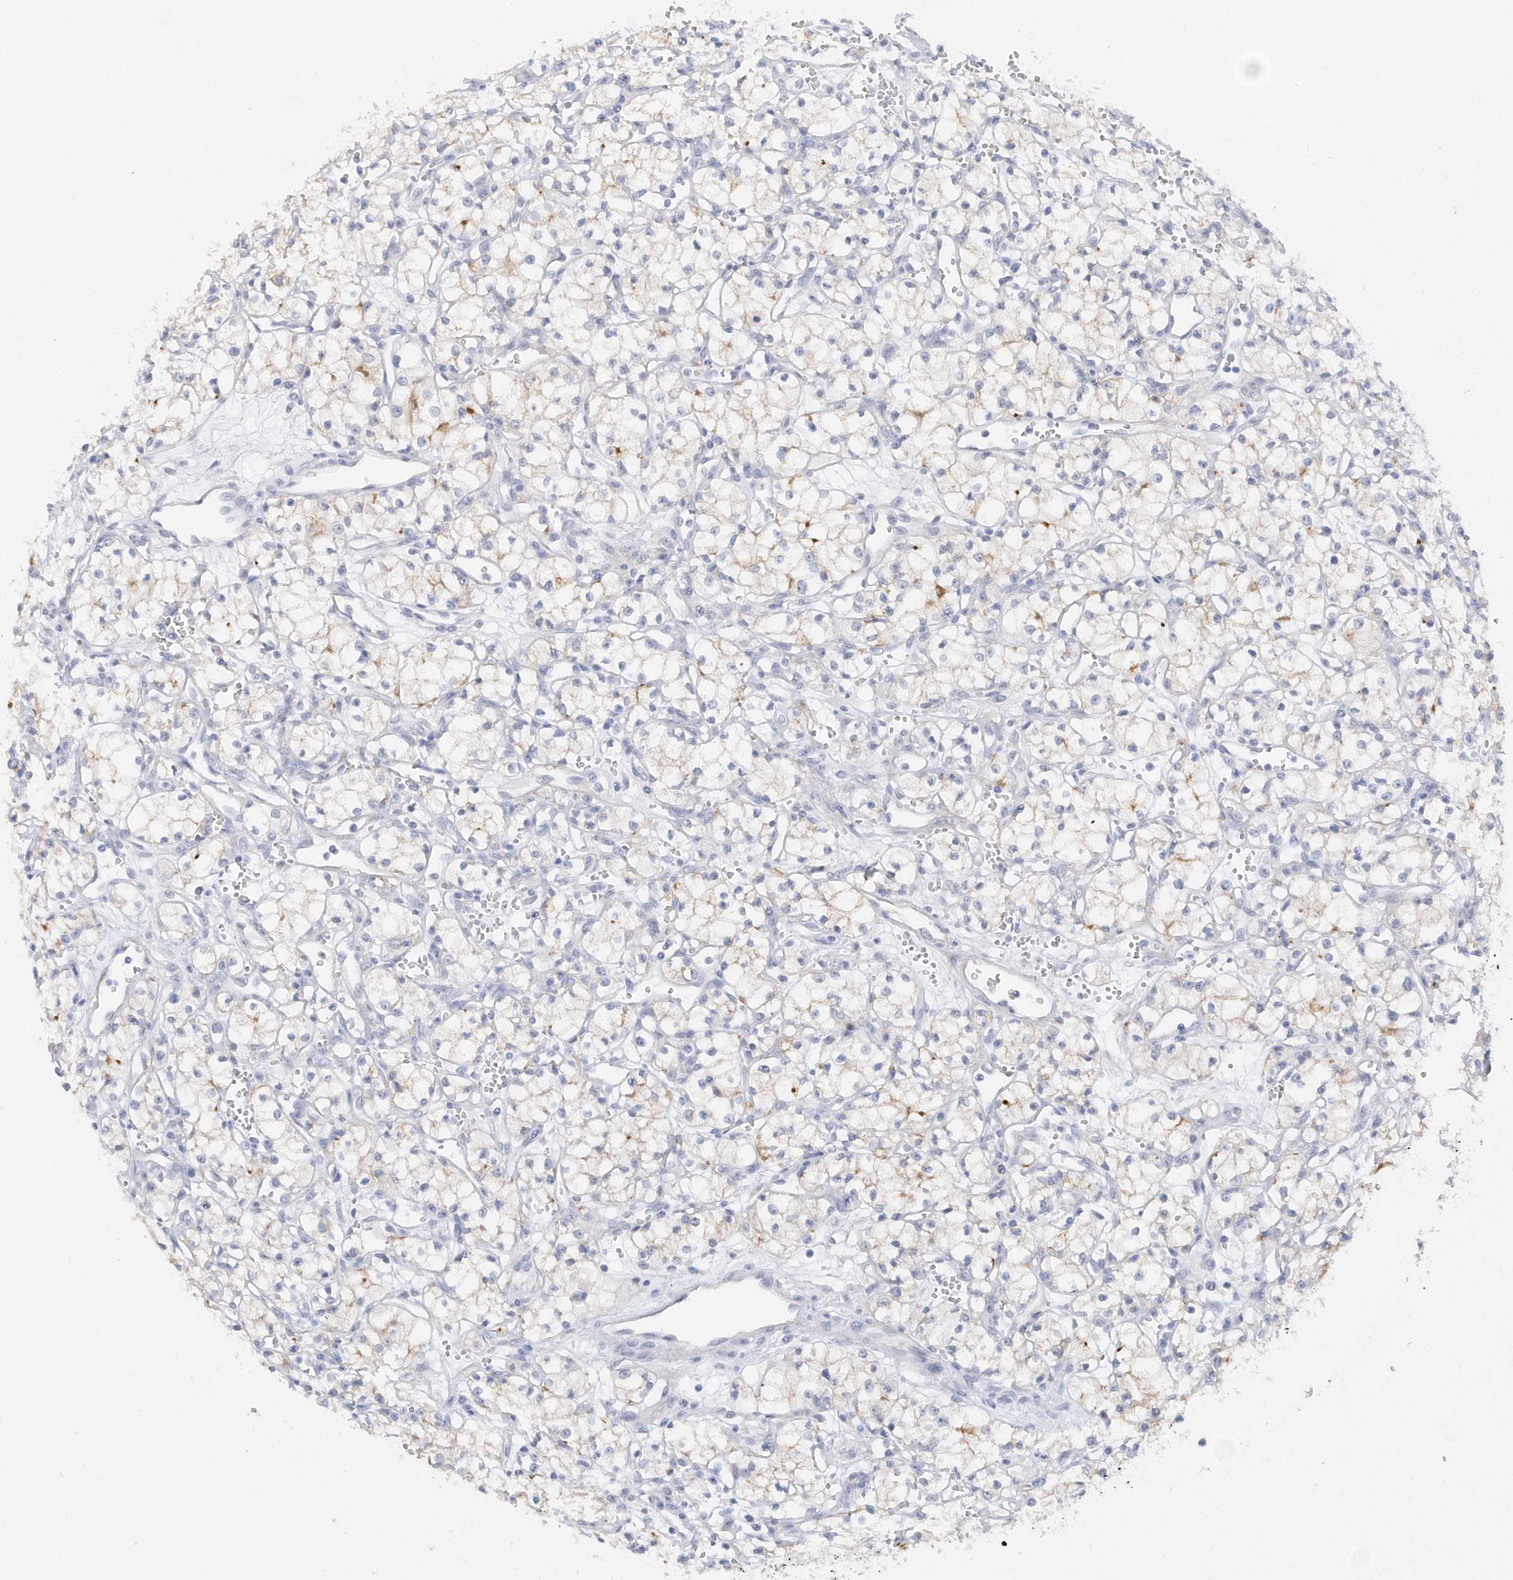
{"staining": {"intensity": "moderate", "quantity": "<25%", "location": "cytoplasmic/membranous"}, "tissue": "renal cancer", "cell_type": "Tumor cells", "image_type": "cancer", "snomed": [{"axis": "morphology", "description": "Adenocarcinoma, NOS"}, {"axis": "topography", "description": "Kidney"}], "caption": "Human renal adenocarcinoma stained with a protein marker shows moderate staining in tumor cells.", "gene": "RPE", "patient": {"sex": "male", "age": 59}}